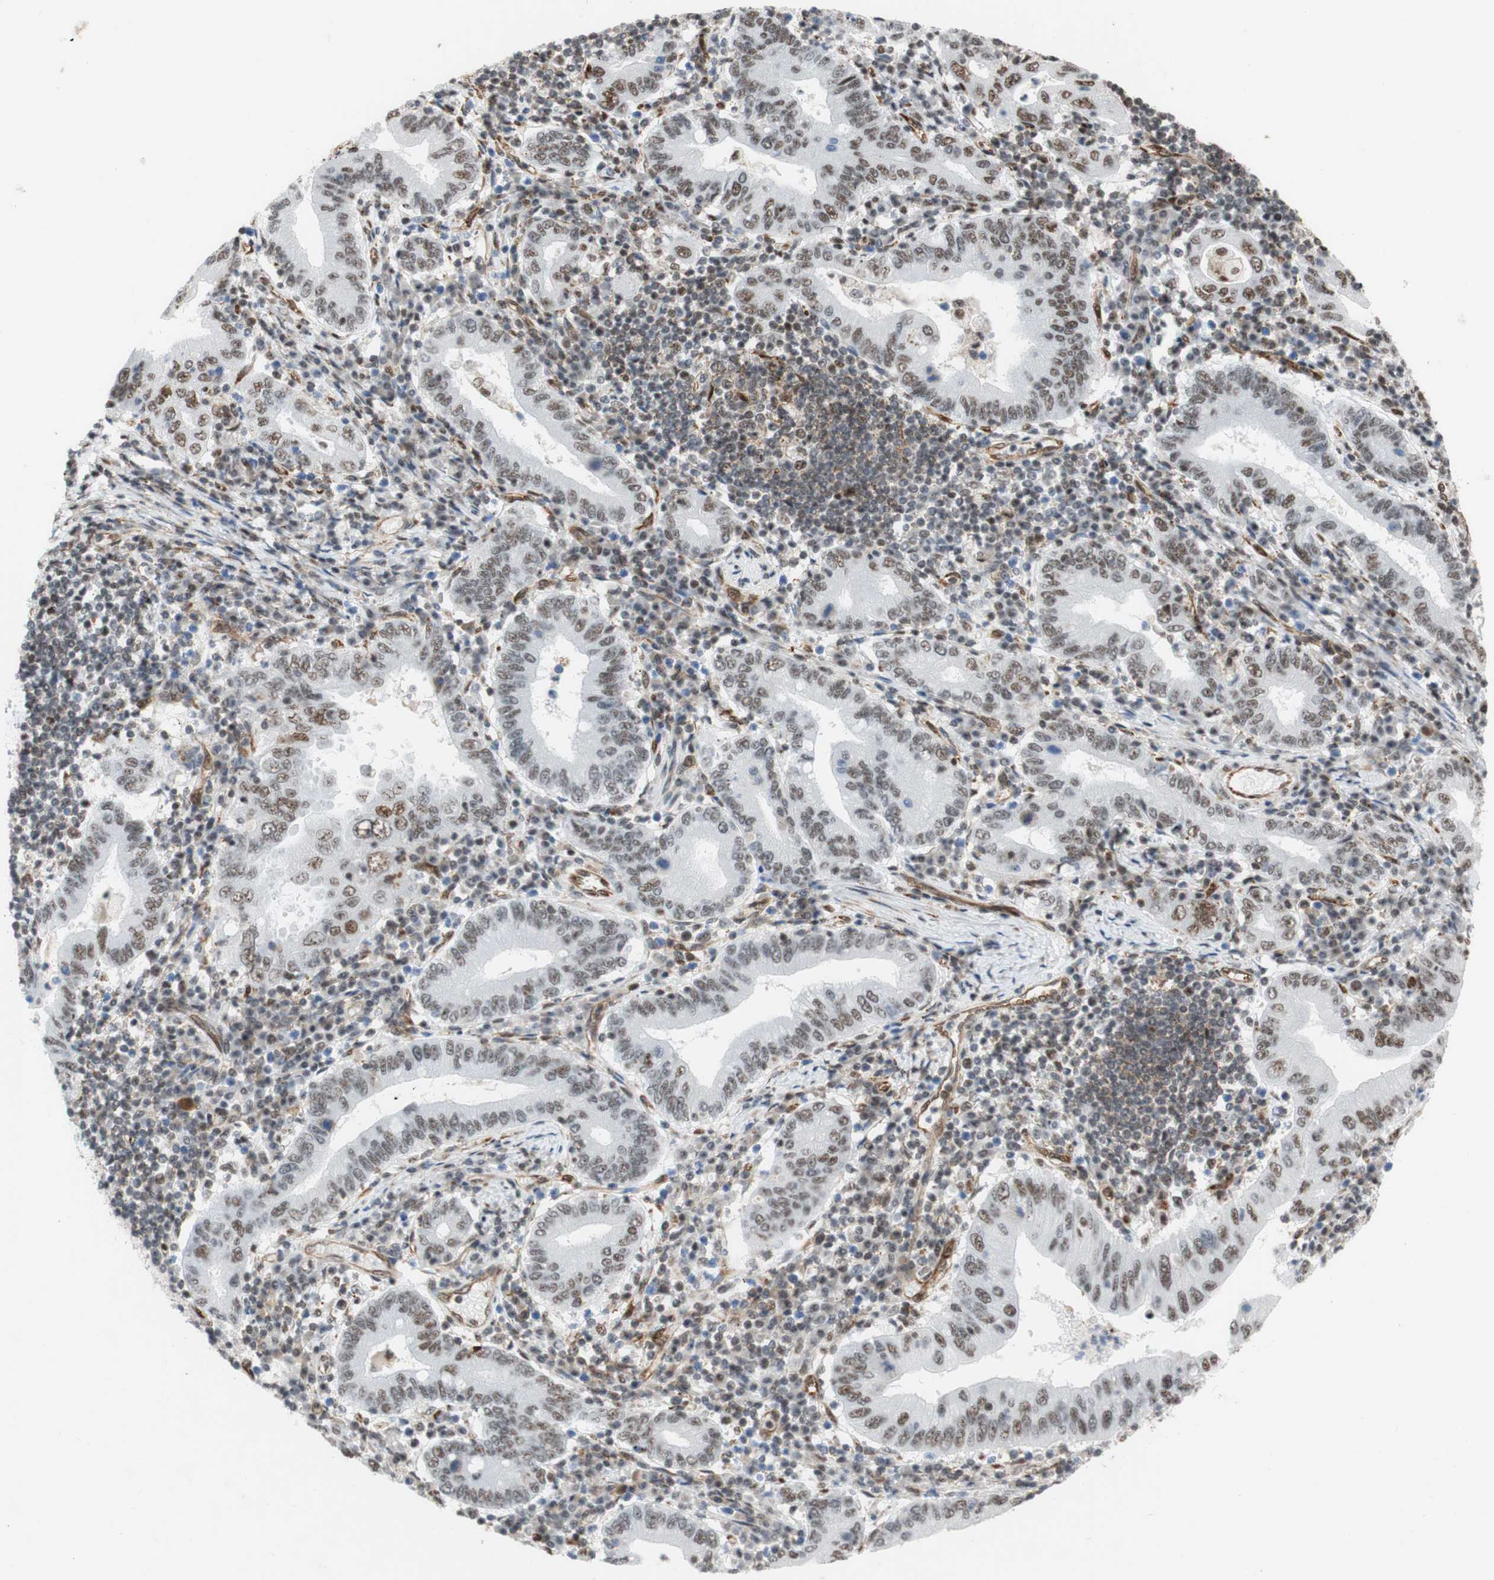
{"staining": {"intensity": "moderate", "quantity": "25%-75%", "location": "nuclear"}, "tissue": "stomach cancer", "cell_type": "Tumor cells", "image_type": "cancer", "snomed": [{"axis": "morphology", "description": "Normal tissue, NOS"}, {"axis": "morphology", "description": "Adenocarcinoma, NOS"}, {"axis": "topography", "description": "Esophagus"}, {"axis": "topography", "description": "Stomach, upper"}, {"axis": "topography", "description": "Peripheral nerve tissue"}], "caption": "The photomicrograph displays immunohistochemical staining of stomach adenocarcinoma. There is moderate nuclear positivity is identified in approximately 25%-75% of tumor cells.", "gene": "SAP18", "patient": {"sex": "male", "age": 62}}